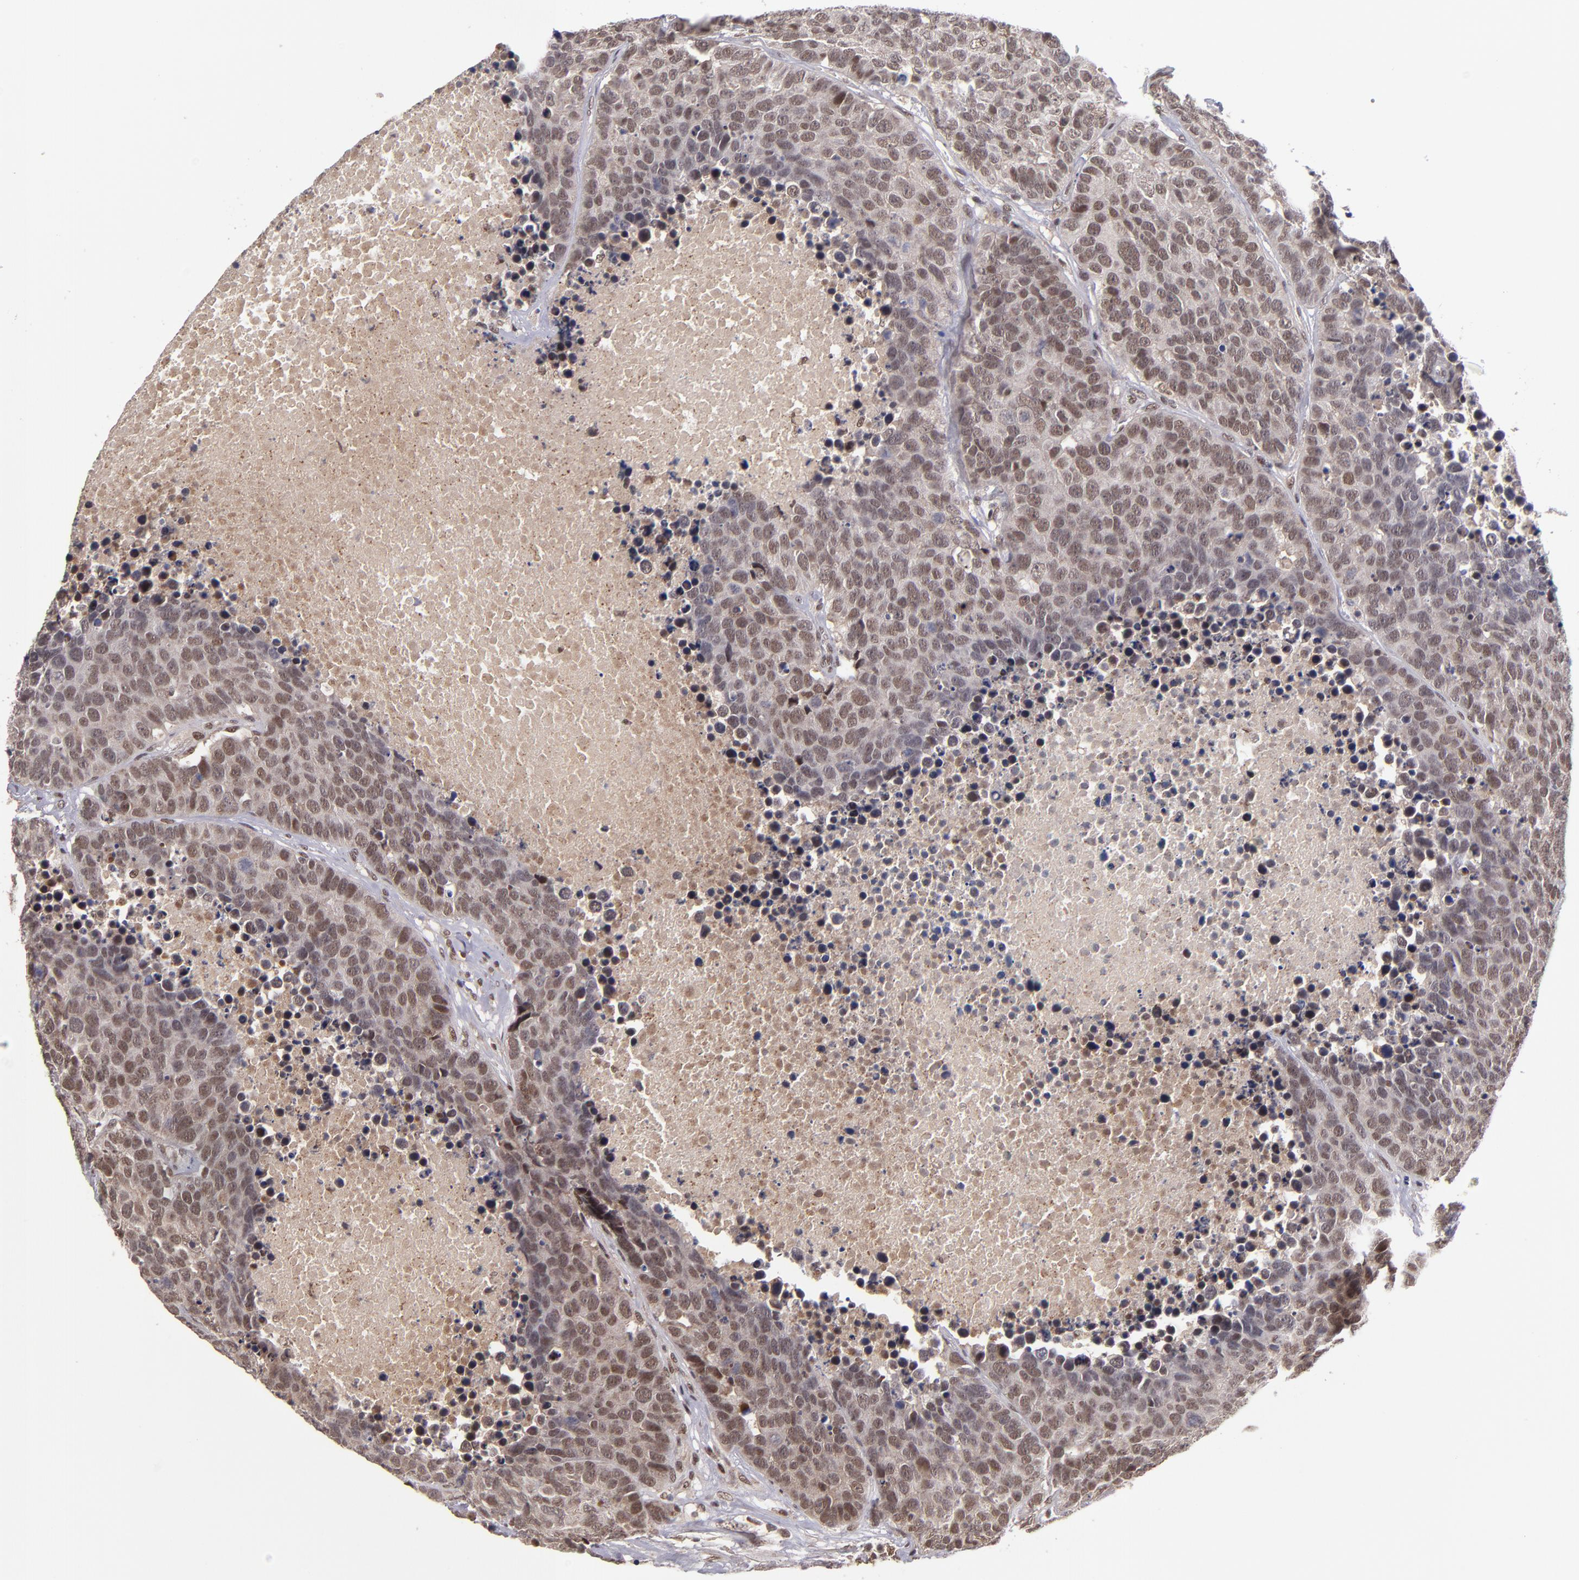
{"staining": {"intensity": "moderate", "quantity": ">75%", "location": "nuclear"}, "tissue": "carcinoid", "cell_type": "Tumor cells", "image_type": "cancer", "snomed": [{"axis": "morphology", "description": "Carcinoid, malignant, NOS"}, {"axis": "topography", "description": "Lung"}], "caption": "IHC image of carcinoid stained for a protein (brown), which shows medium levels of moderate nuclear expression in about >75% of tumor cells.", "gene": "EP300", "patient": {"sex": "male", "age": 60}}